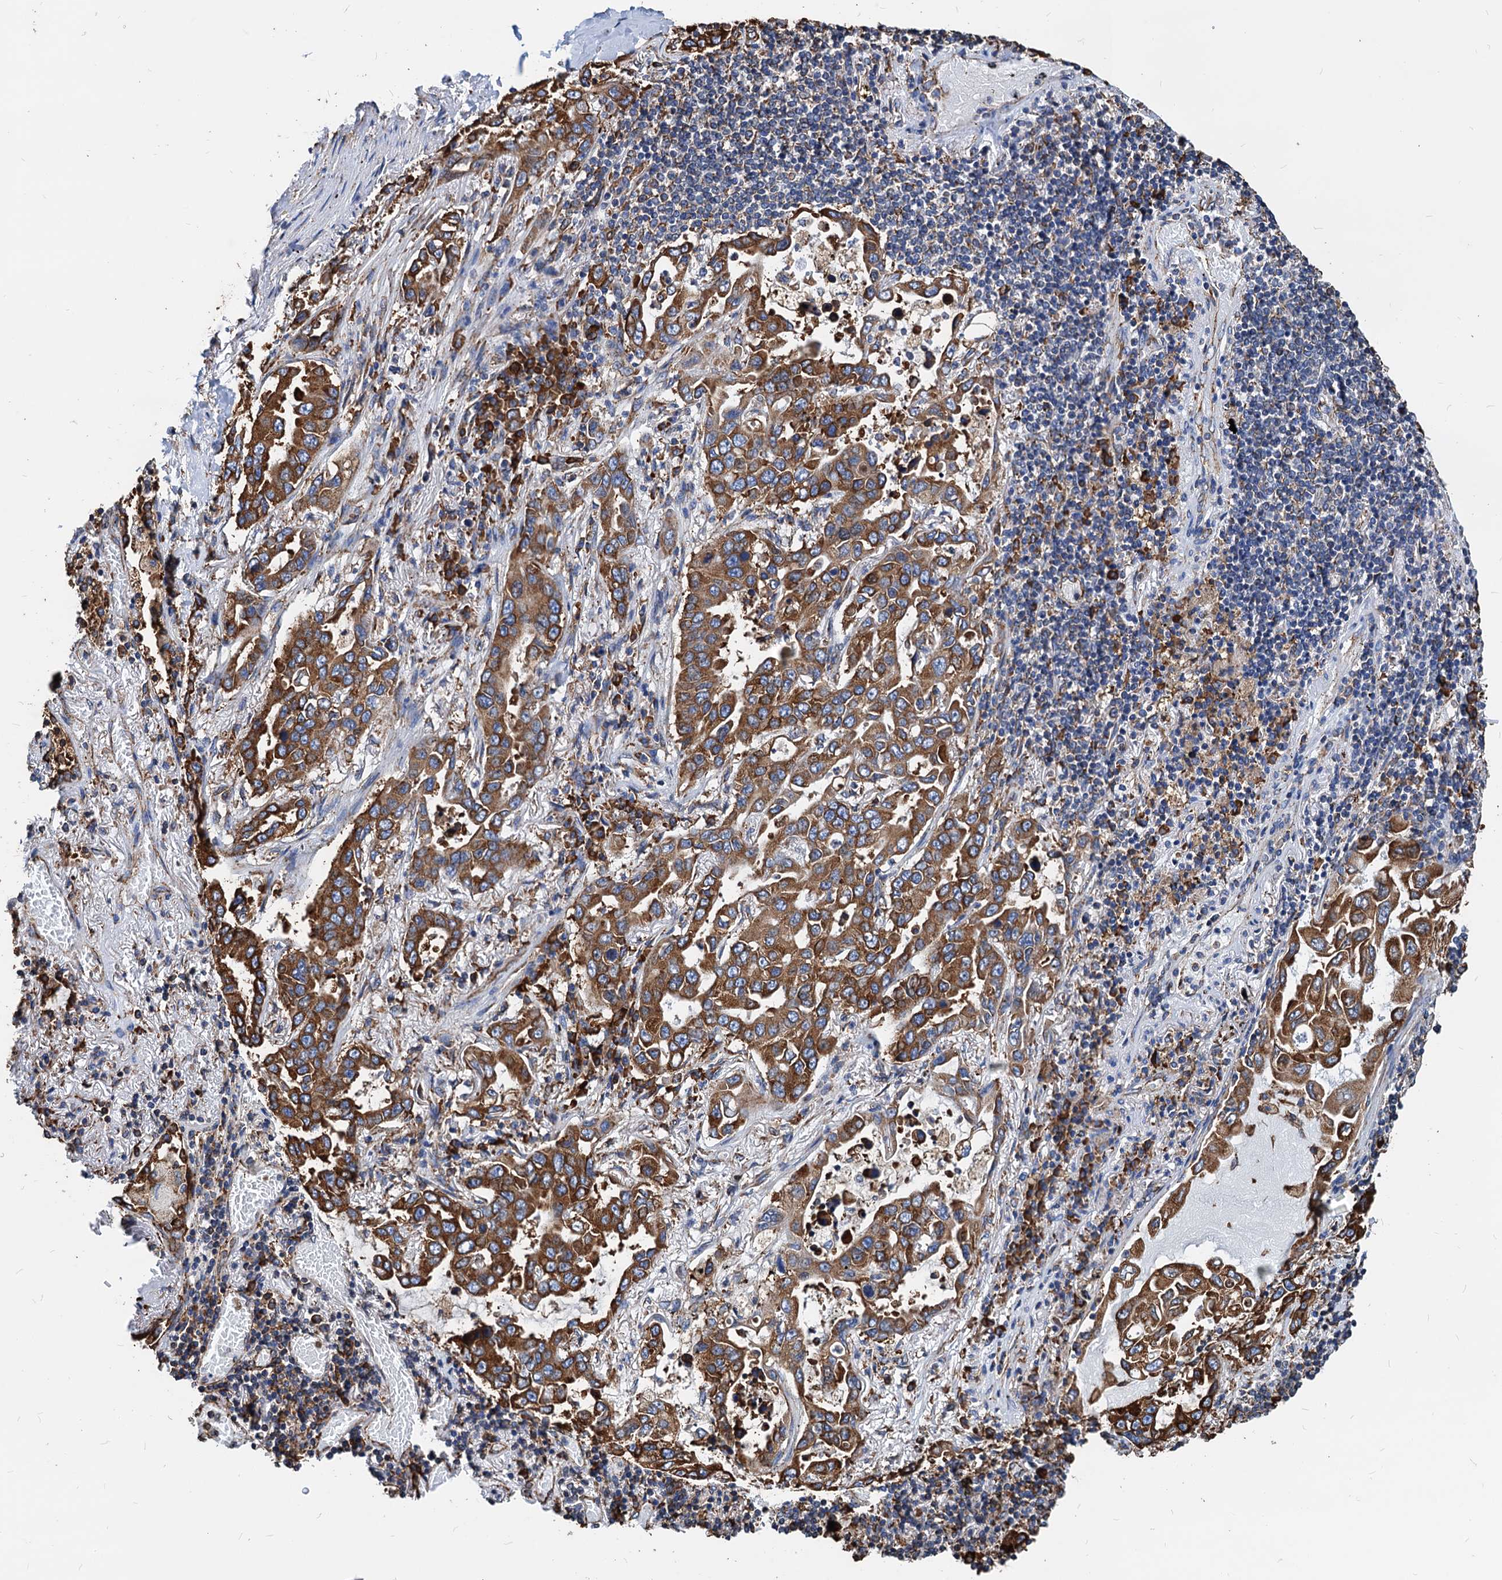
{"staining": {"intensity": "moderate", "quantity": ">75%", "location": "cytoplasmic/membranous"}, "tissue": "lung cancer", "cell_type": "Tumor cells", "image_type": "cancer", "snomed": [{"axis": "morphology", "description": "Adenocarcinoma, NOS"}, {"axis": "topography", "description": "Lung"}], "caption": "Human lung cancer stained with a brown dye exhibits moderate cytoplasmic/membranous positive expression in approximately >75% of tumor cells.", "gene": "HSPA5", "patient": {"sex": "male", "age": 64}}